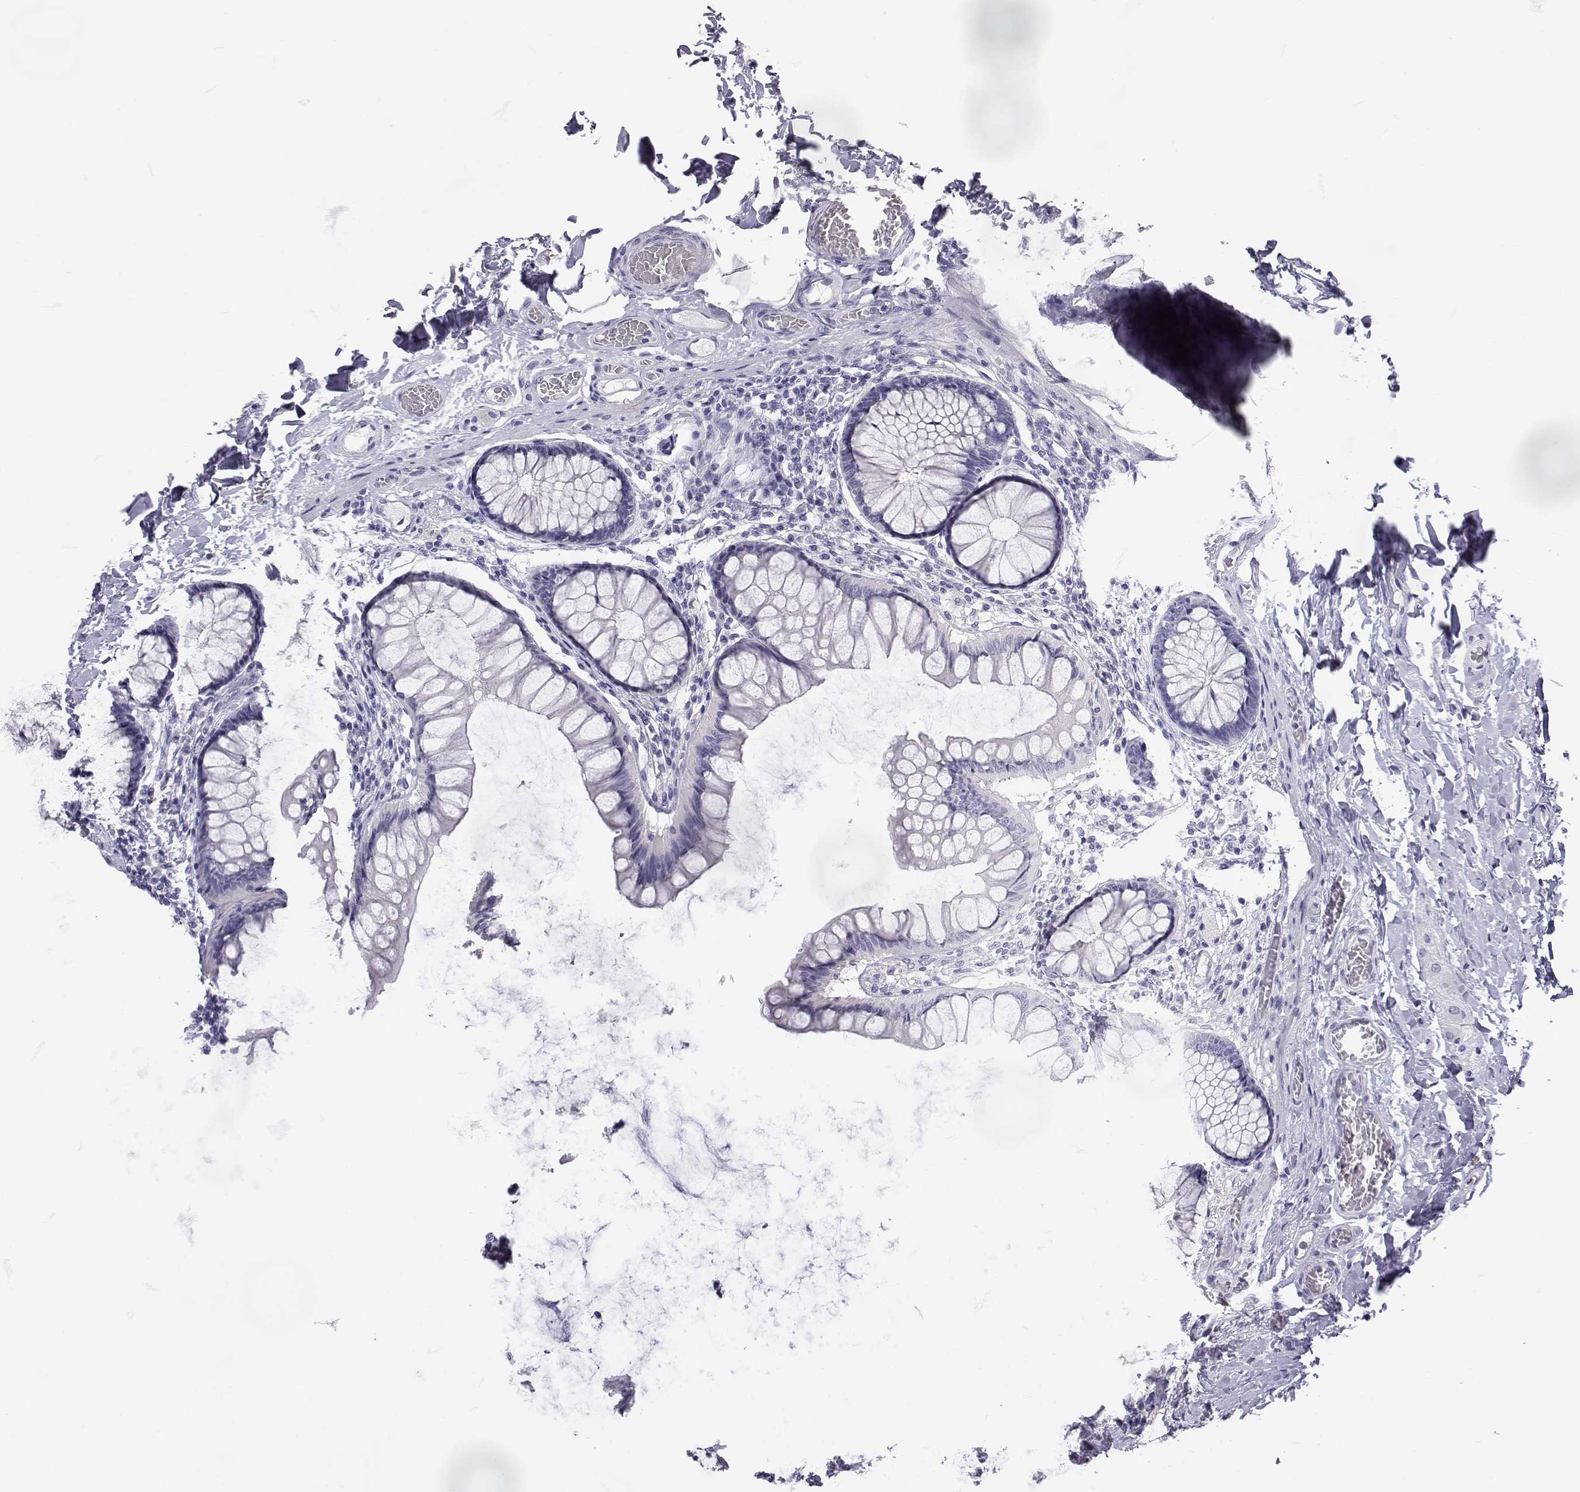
{"staining": {"intensity": "negative", "quantity": "none", "location": "none"}, "tissue": "colon", "cell_type": "Endothelial cells", "image_type": "normal", "snomed": [{"axis": "morphology", "description": "Normal tissue, NOS"}, {"axis": "topography", "description": "Colon"}], "caption": "The histopathology image demonstrates no significant staining in endothelial cells of colon.", "gene": "SLC6A3", "patient": {"sex": "female", "age": 65}}